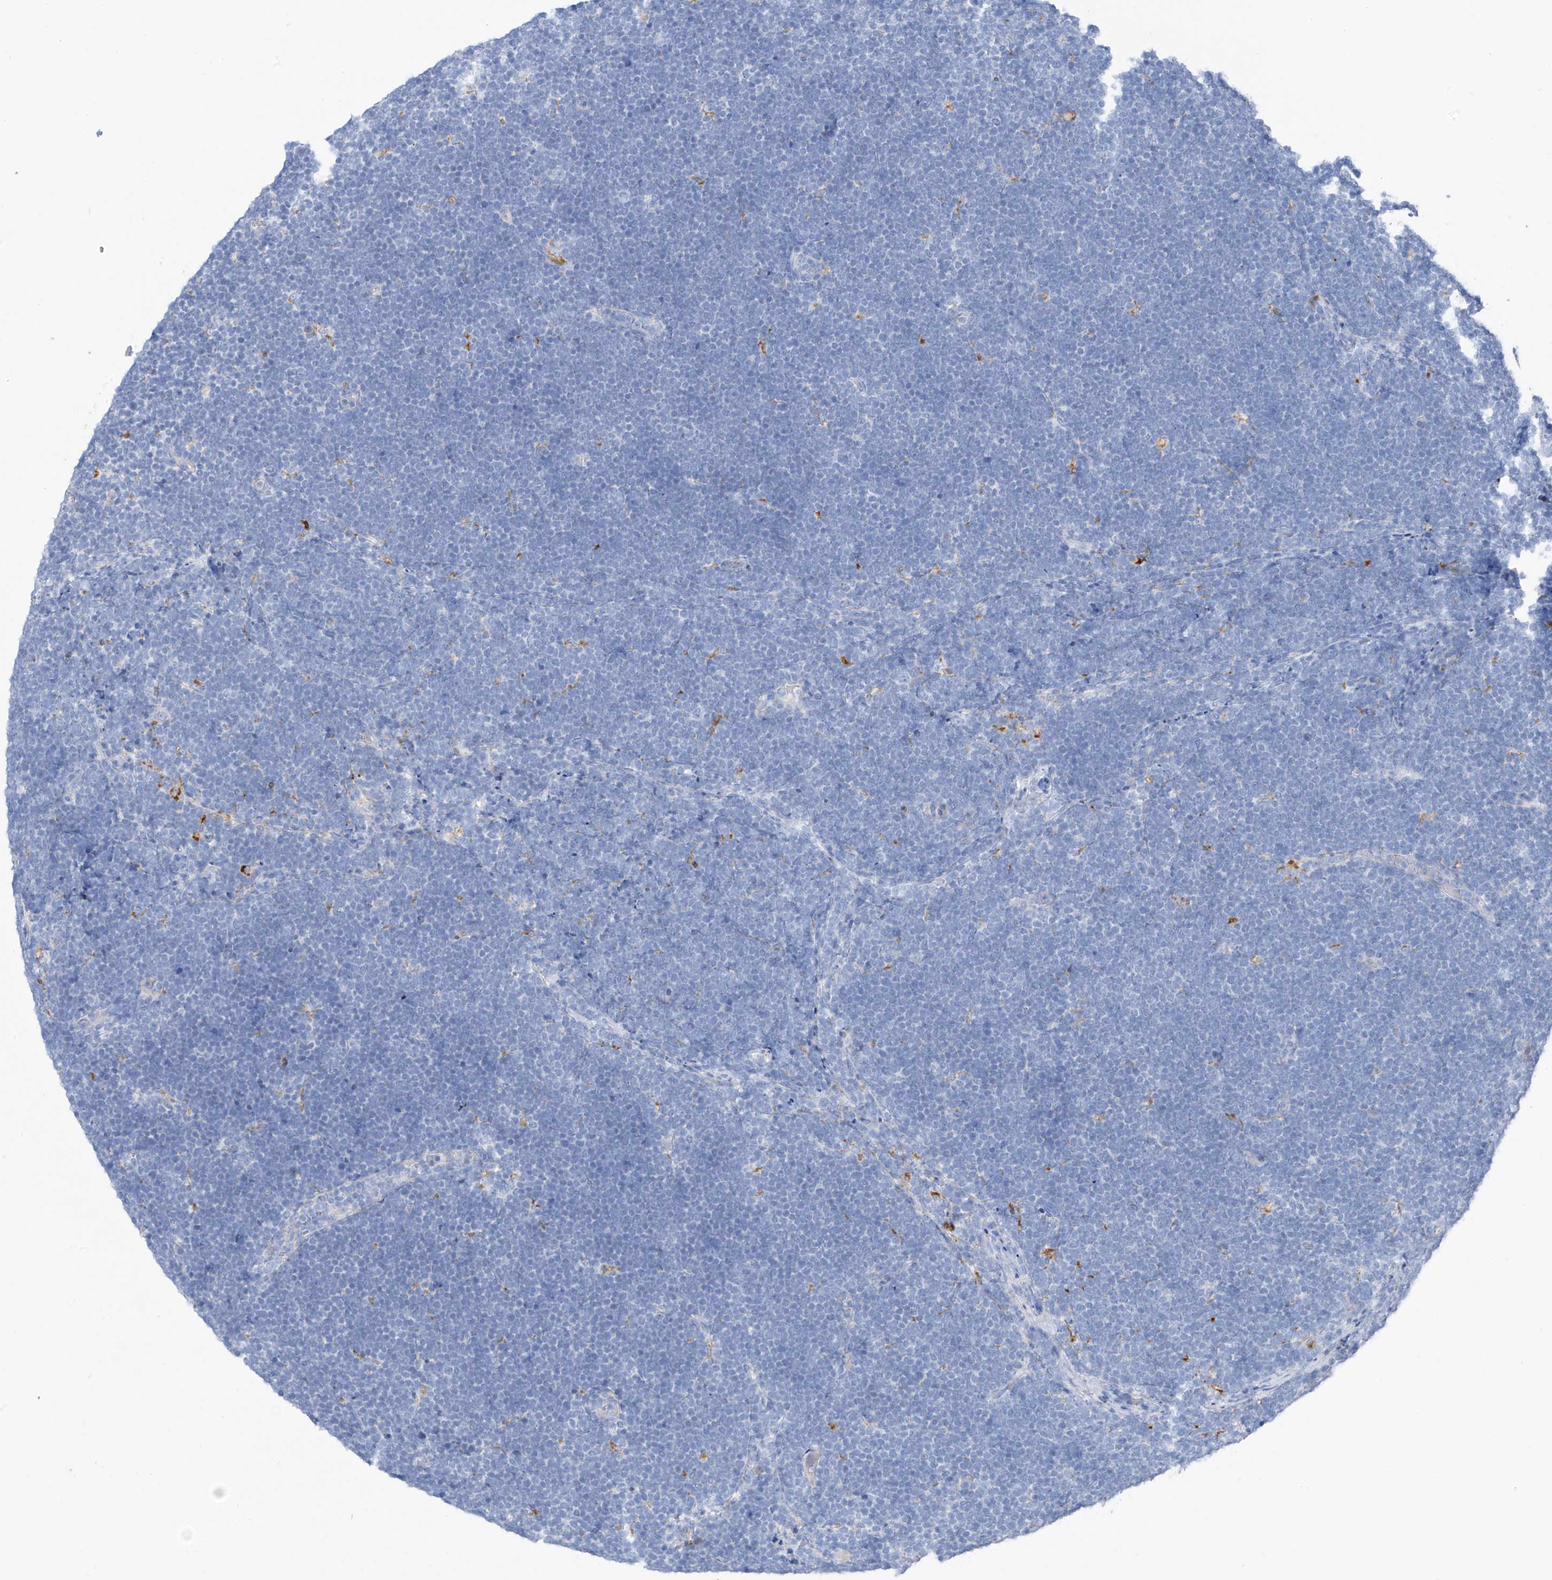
{"staining": {"intensity": "negative", "quantity": "none", "location": "none"}, "tissue": "lymphoma", "cell_type": "Tumor cells", "image_type": "cancer", "snomed": [{"axis": "morphology", "description": "Malignant lymphoma, non-Hodgkin's type, High grade"}, {"axis": "topography", "description": "Lymph node"}], "caption": "Tumor cells show no significant staining in malignant lymphoma, non-Hodgkin's type (high-grade). The staining was performed using DAB to visualize the protein expression in brown, while the nuclei were stained in blue with hematoxylin (Magnification: 20x).", "gene": "GLMP", "patient": {"sex": "male", "age": 13}}